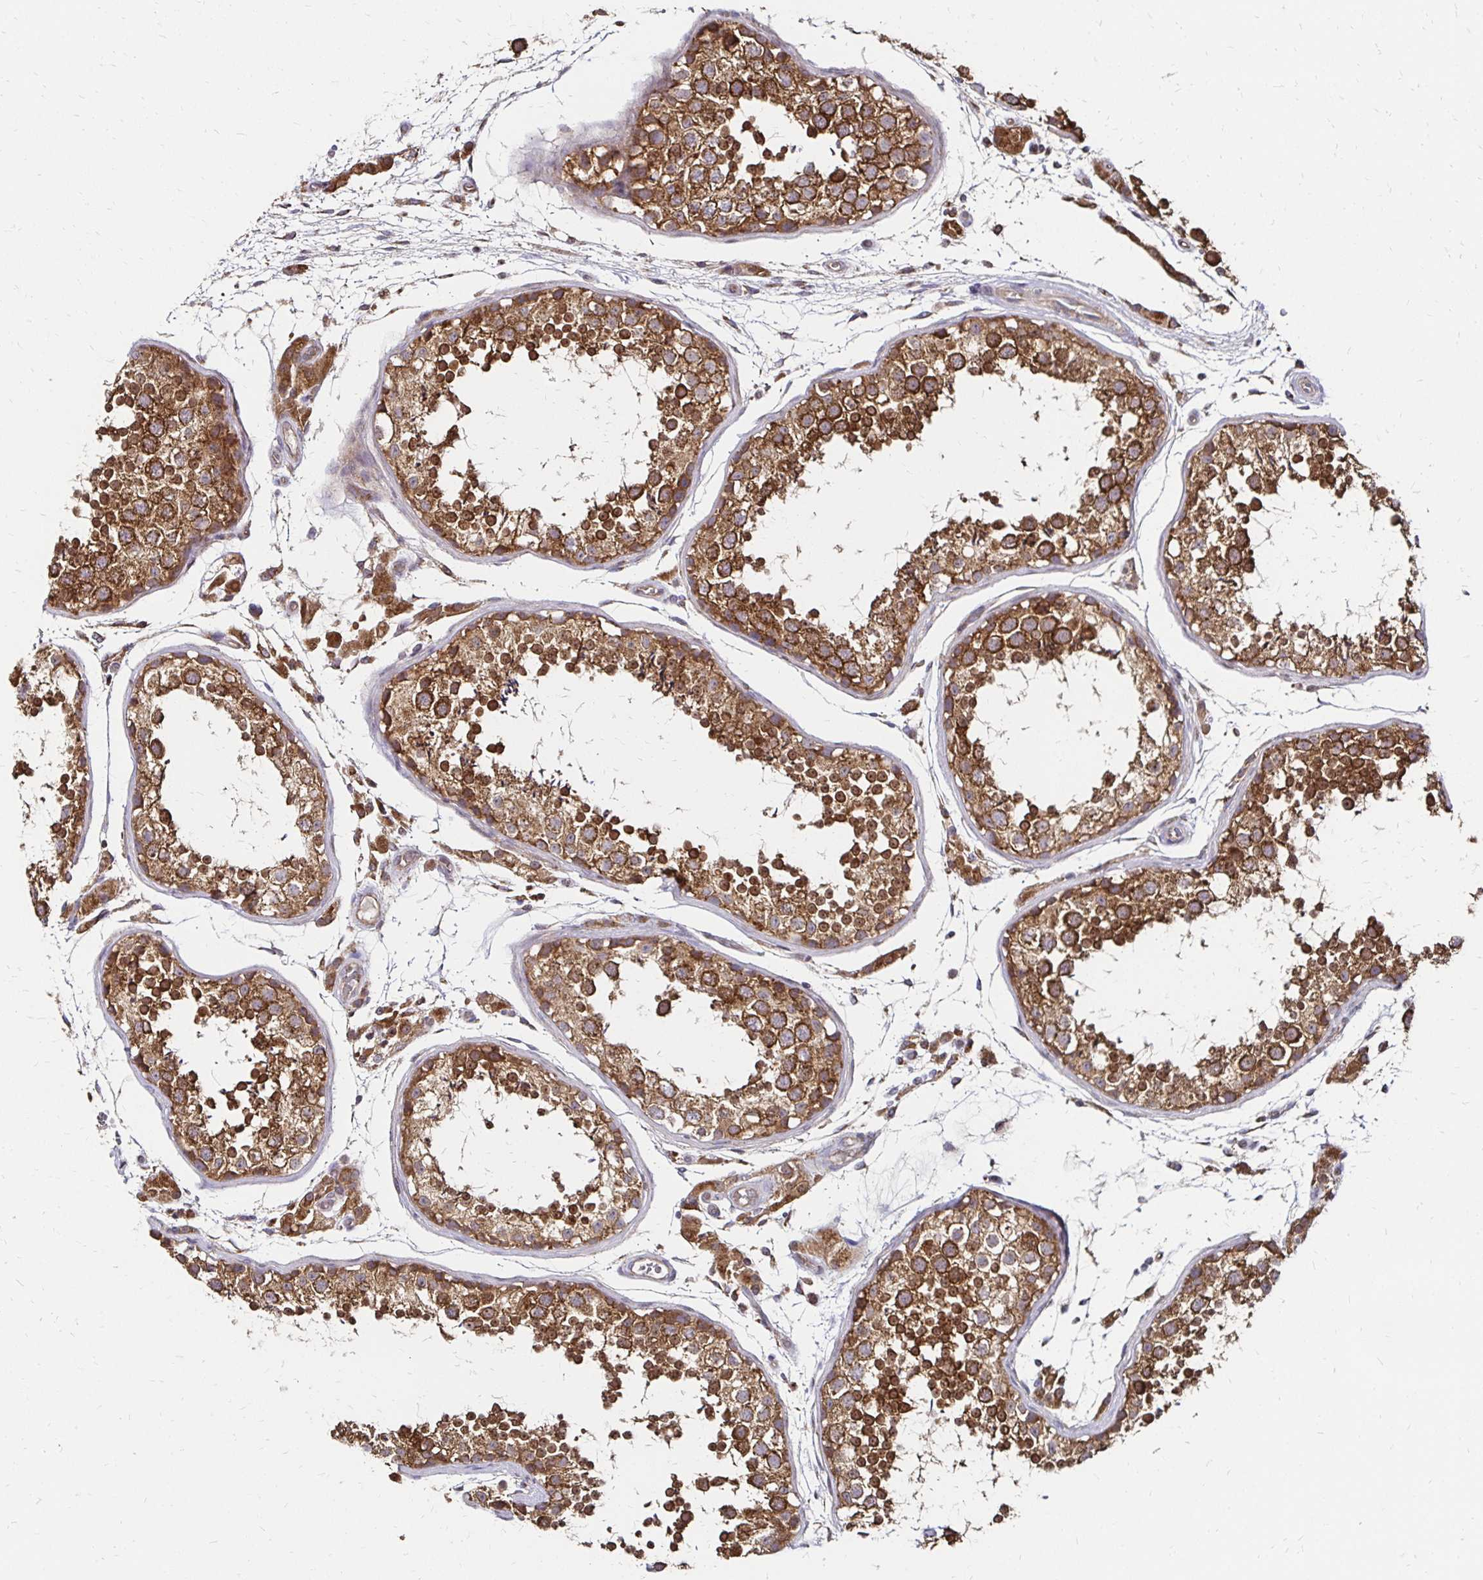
{"staining": {"intensity": "strong", "quantity": ">75%", "location": "cytoplasmic/membranous"}, "tissue": "testis", "cell_type": "Cells in seminiferous ducts", "image_type": "normal", "snomed": [{"axis": "morphology", "description": "Normal tissue, NOS"}, {"axis": "topography", "description": "Testis"}], "caption": "This image reveals immunohistochemistry (IHC) staining of benign human testis, with high strong cytoplasmic/membranous positivity in approximately >75% of cells in seminiferous ducts.", "gene": "ZW10", "patient": {"sex": "male", "age": 29}}